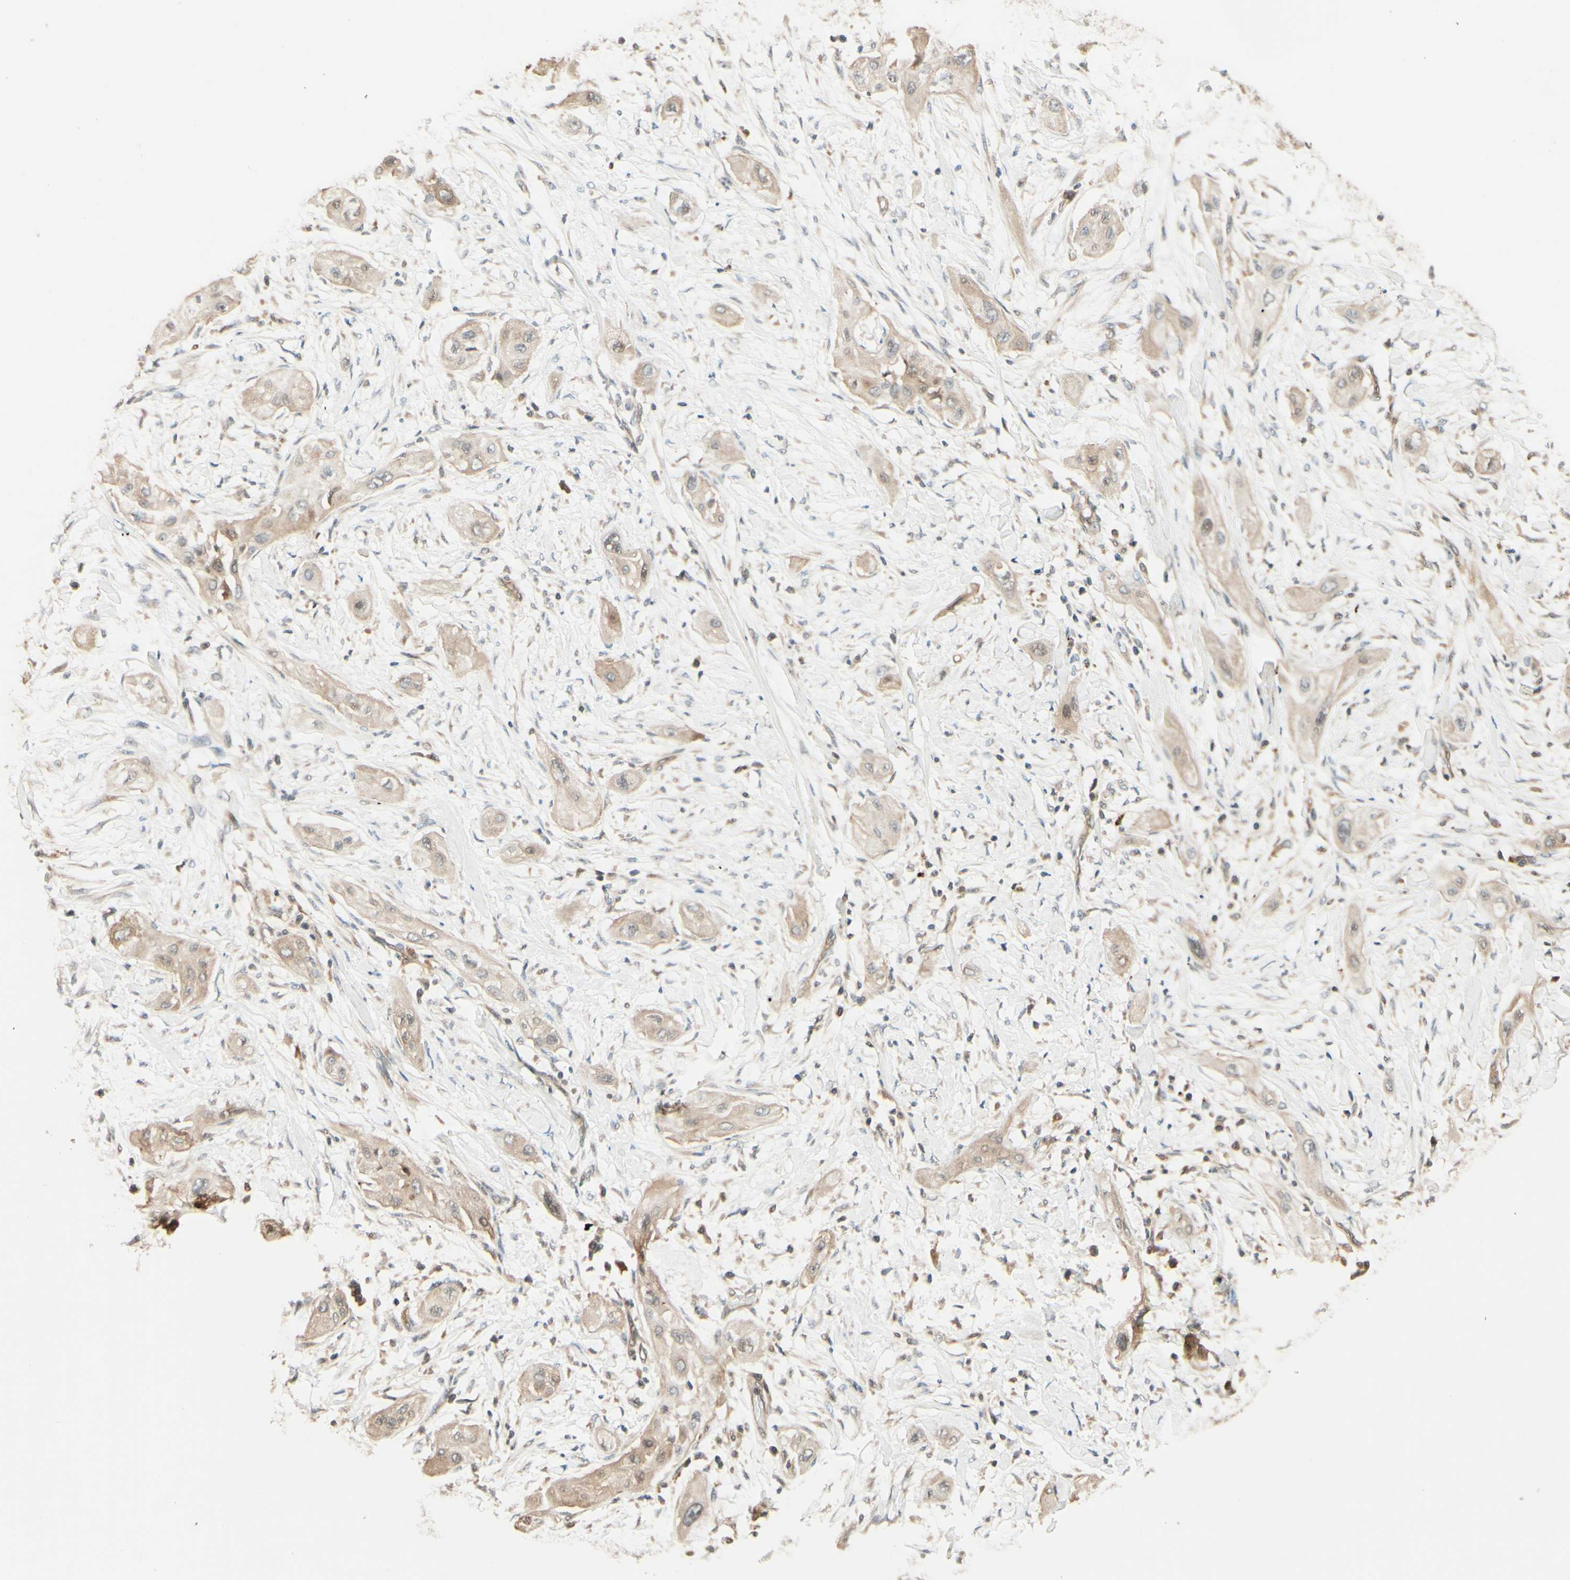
{"staining": {"intensity": "weak", "quantity": ">75%", "location": "cytoplasmic/membranous"}, "tissue": "lung cancer", "cell_type": "Tumor cells", "image_type": "cancer", "snomed": [{"axis": "morphology", "description": "Squamous cell carcinoma, NOS"}, {"axis": "topography", "description": "Lung"}], "caption": "This image displays immunohistochemistry (IHC) staining of lung squamous cell carcinoma, with low weak cytoplasmic/membranous positivity in about >75% of tumor cells.", "gene": "RNF19A", "patient": {"sex": "female", "age": 47}}